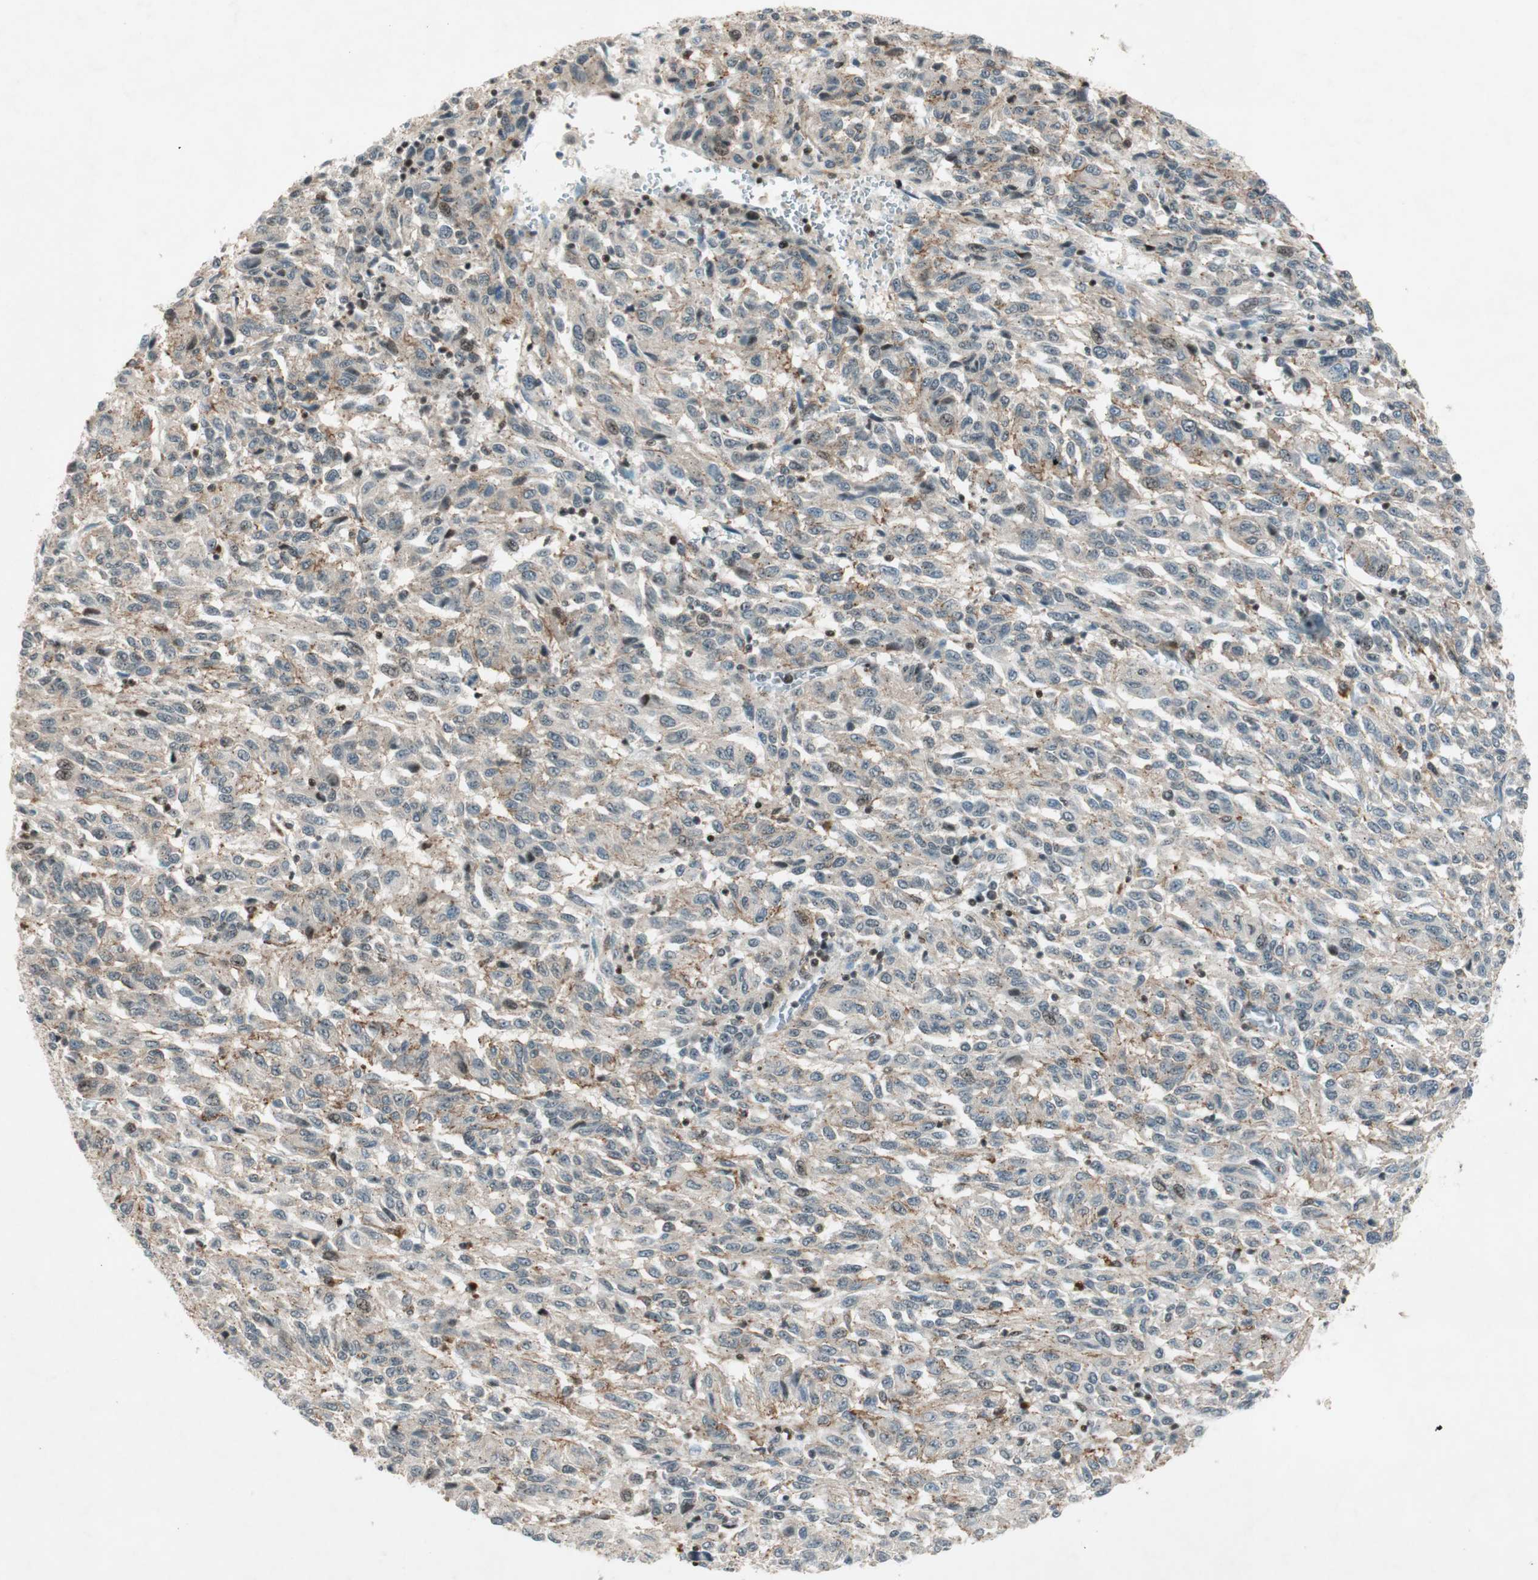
{"staining": {"intensity": "moderate", "quantity": "<25%", "location": "cytoplasmic/membranous"}, "tissue": "melanoma", "cell_type": "Tumor cells", "image_type": "cancer", "snomed": [{"axis": "morphology", "description": "Malignant melanoma, Metastatic site"}, {"axis": "topography", "description": "Lung"}], "caption": "Immunohistochemical staining of human melanoma demonstrates moderate cytoplasmic/membranous protein expression in about <25% of tumor cells.", "gene": "CDK19", "patient": {"sex": "male", "age": 64}}